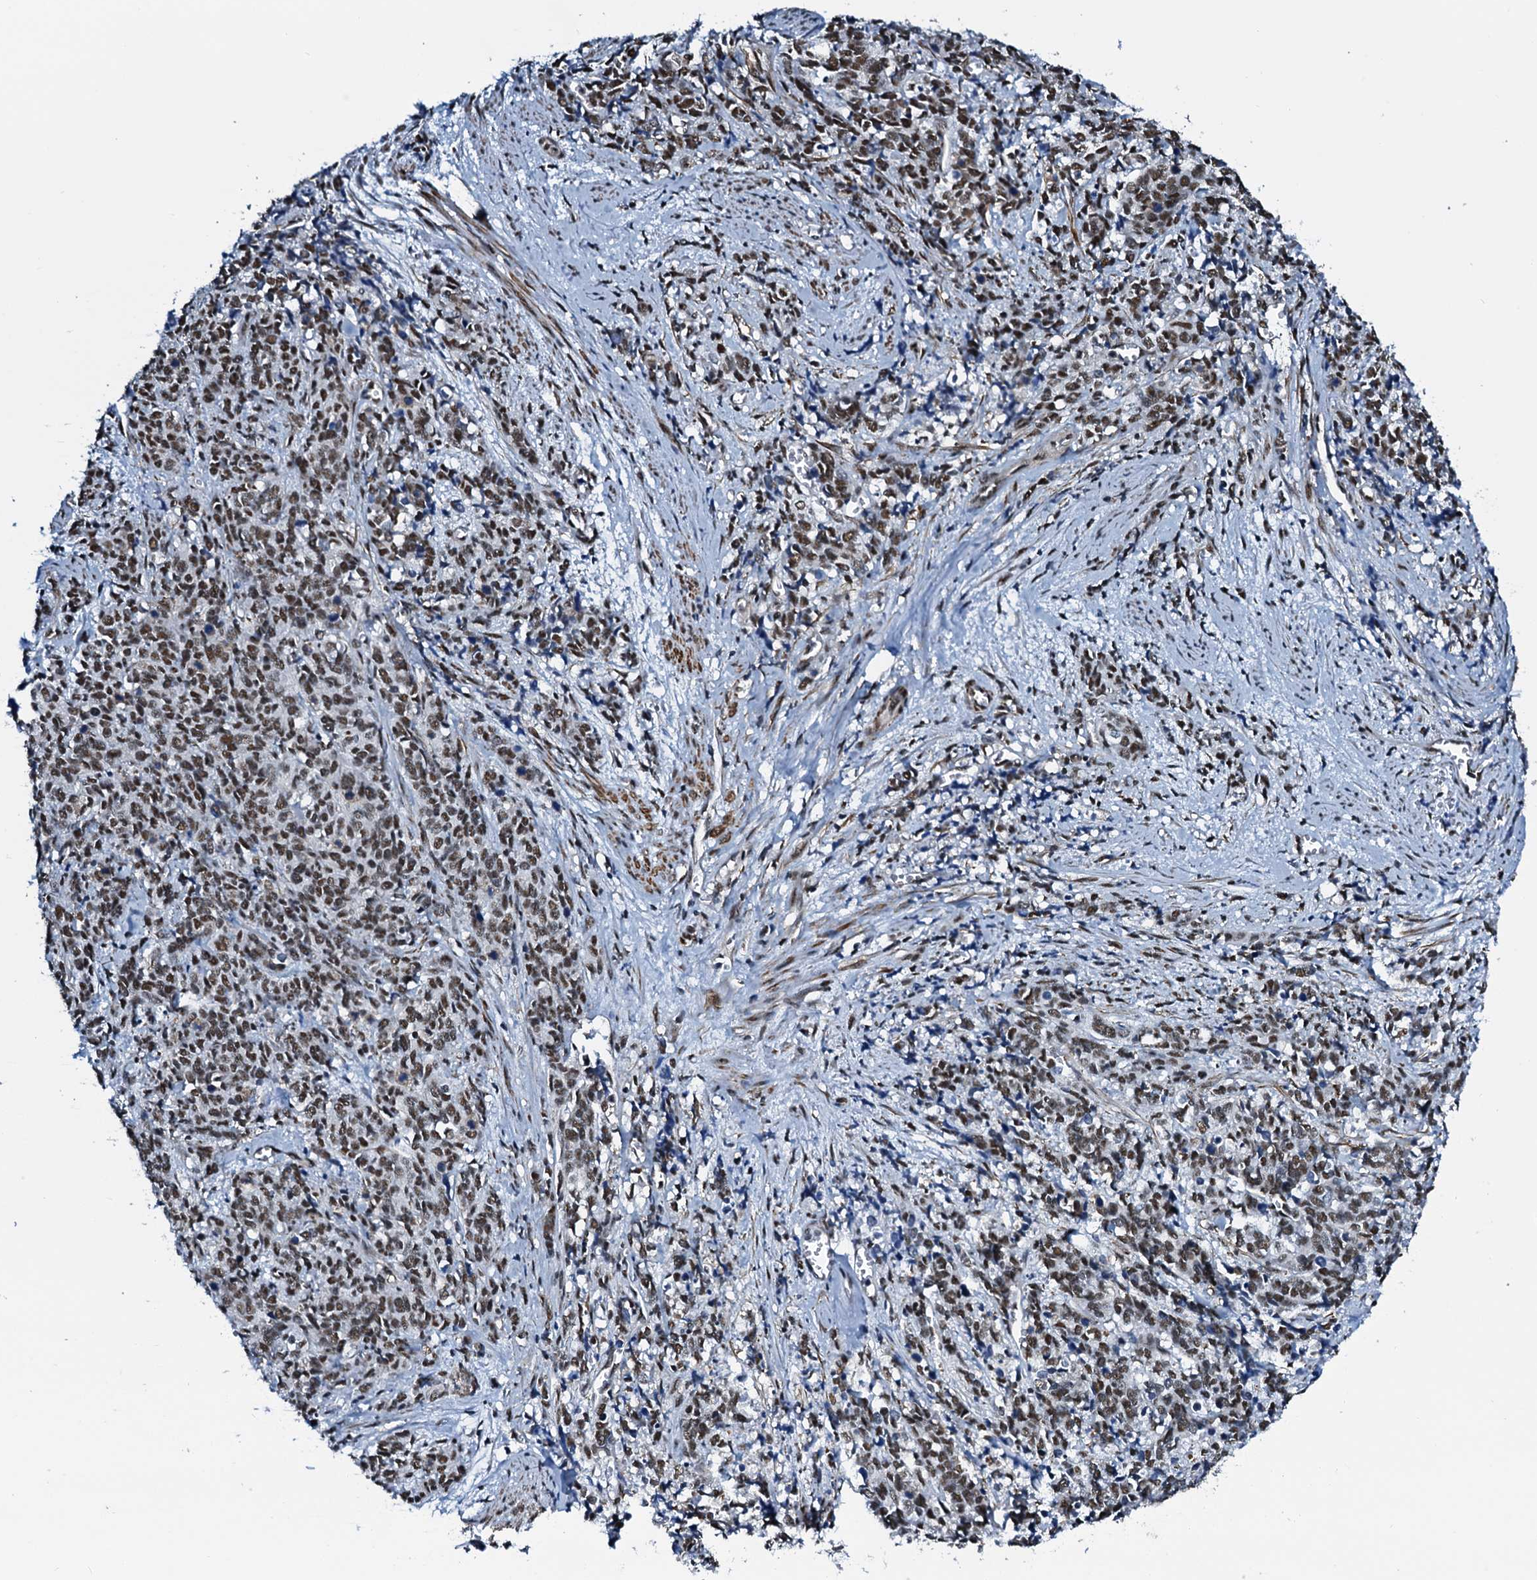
{"staining": {"intensity": "moderate", "quantity": ">75%", "location": "nuclear"}, "tissue": "cervical cancer", "cell_type": "Tumor cells", "image_type": "cancer", "snomed": [{"axis": "morphology", "description": "Squamous cell carcinoma, NOS"}, {"axis": "topography", "description": "Cervix"}], "caption": "High-magnification brightfield microscopy of cervical squamous cell carcinoma stained with DAB (3,3'-diaminobenzidine) (brown) and counterstained with hematoxylin (blue). tumor cells exhibit moderate nuclear staining is present in about>75% of cells. Using DAB (3,3'-diaminobenzidine) (brown) and hematoxylin (blue) stains, captured at high magnification using brightfield microscopy.", "gene": "CWC15", "patient": {"sex": "female", "age": 60}}